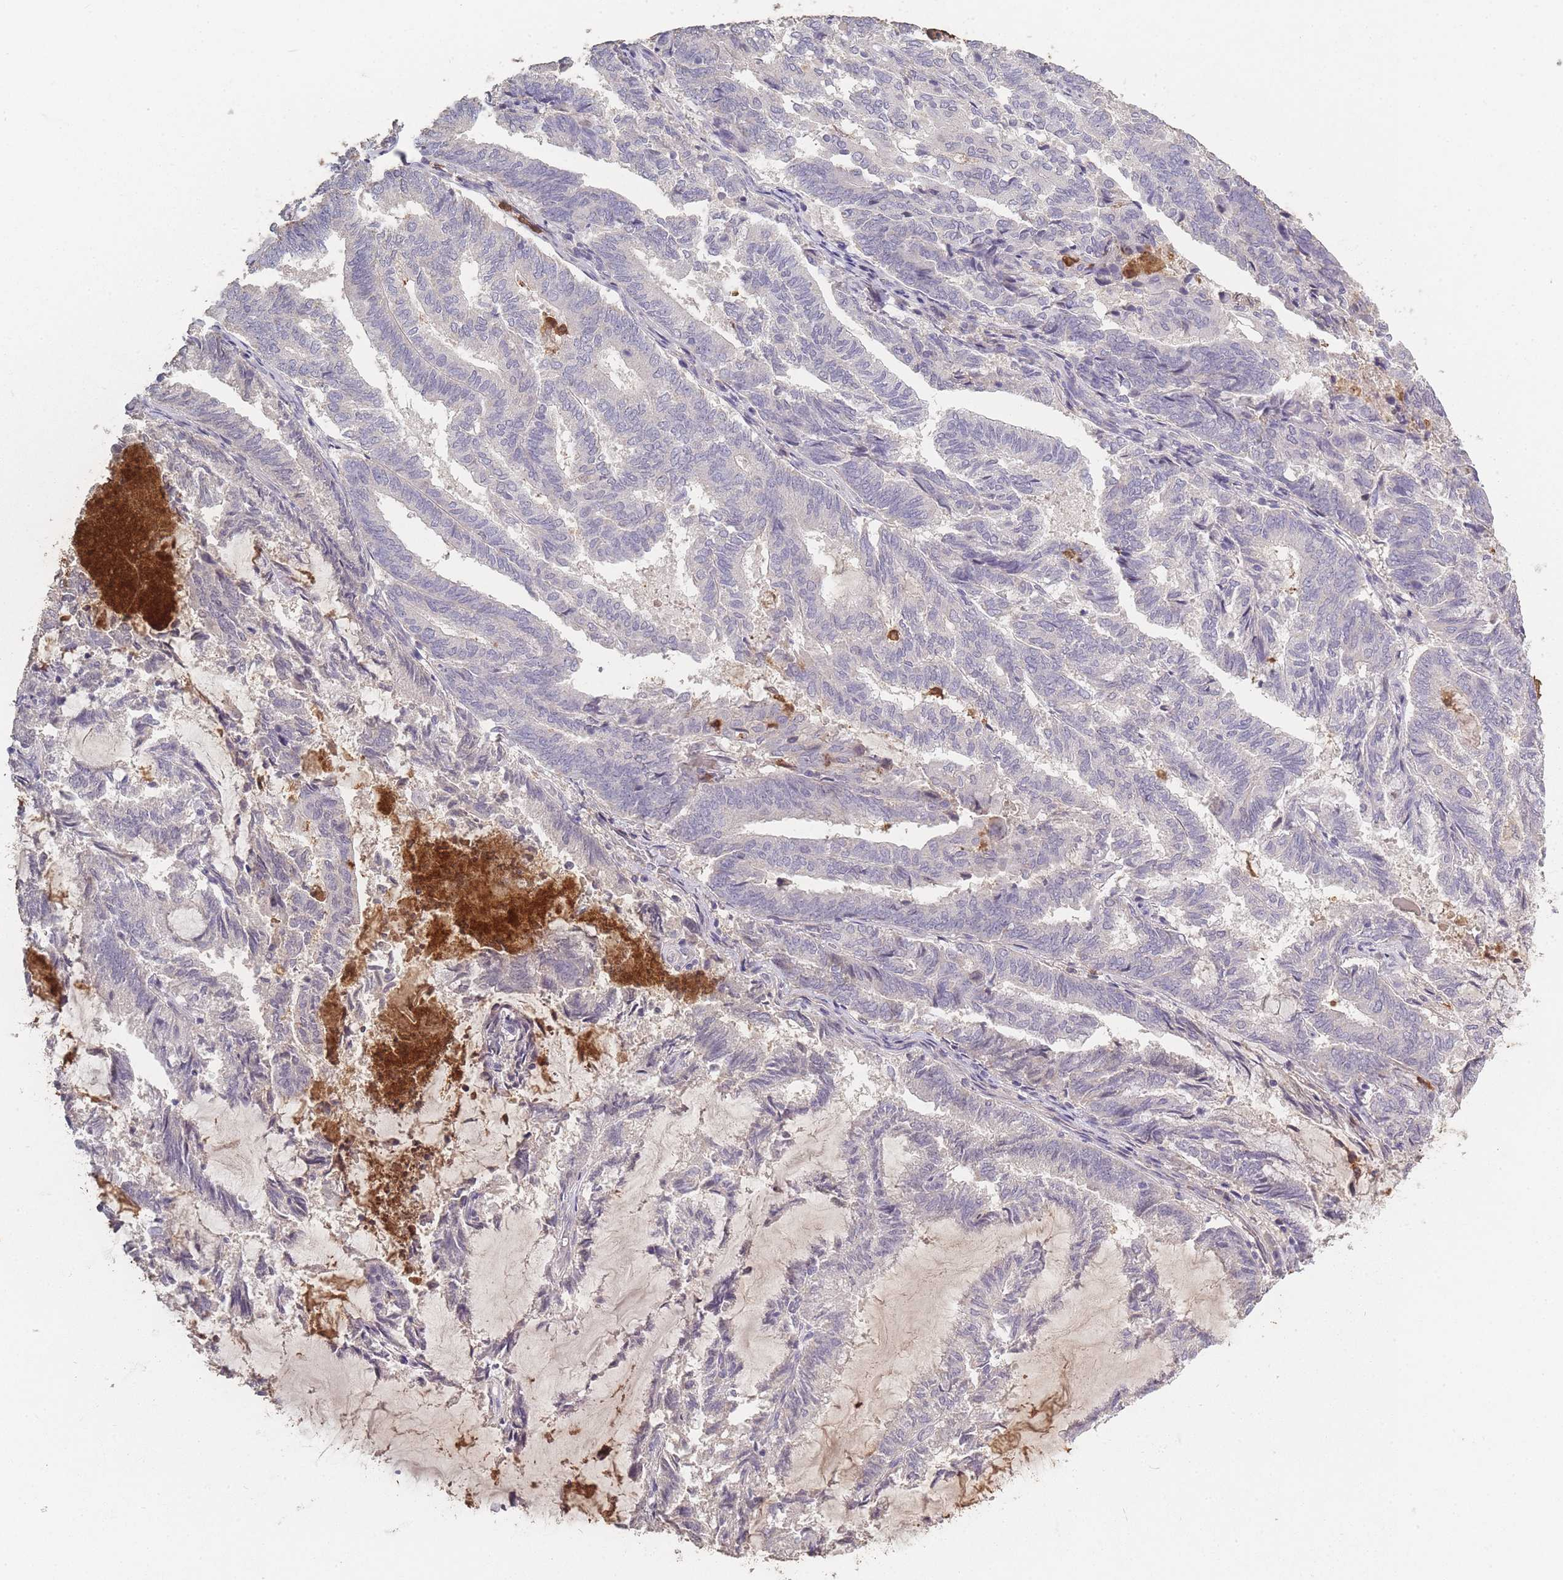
{"staining": {"intensity": "negative", "quantity": "none", "location": "none"}, "tissue": "endometrial cancer", "cell_type": "Tumor cells", "image_type": "cancer", "snomed": [{"axis": "morphology", "description": "Adenocarcinoma, NOS"}, {"axis": "topography", "description": "Endometrium"}], "caption": "This is a histopathology image of immunohistochemistry (IHC) staining of endometrial cancer (adenocarcinoma), which shows no staining in tumor cells. Brightfield microscopy of IHC stained with DAB (3,3'-diaminobenzidine) (brown) and hematoxylin (blue), captured at high magnification.", "gene": "BST1", "patient": {"sex": "female", "age": 80}}